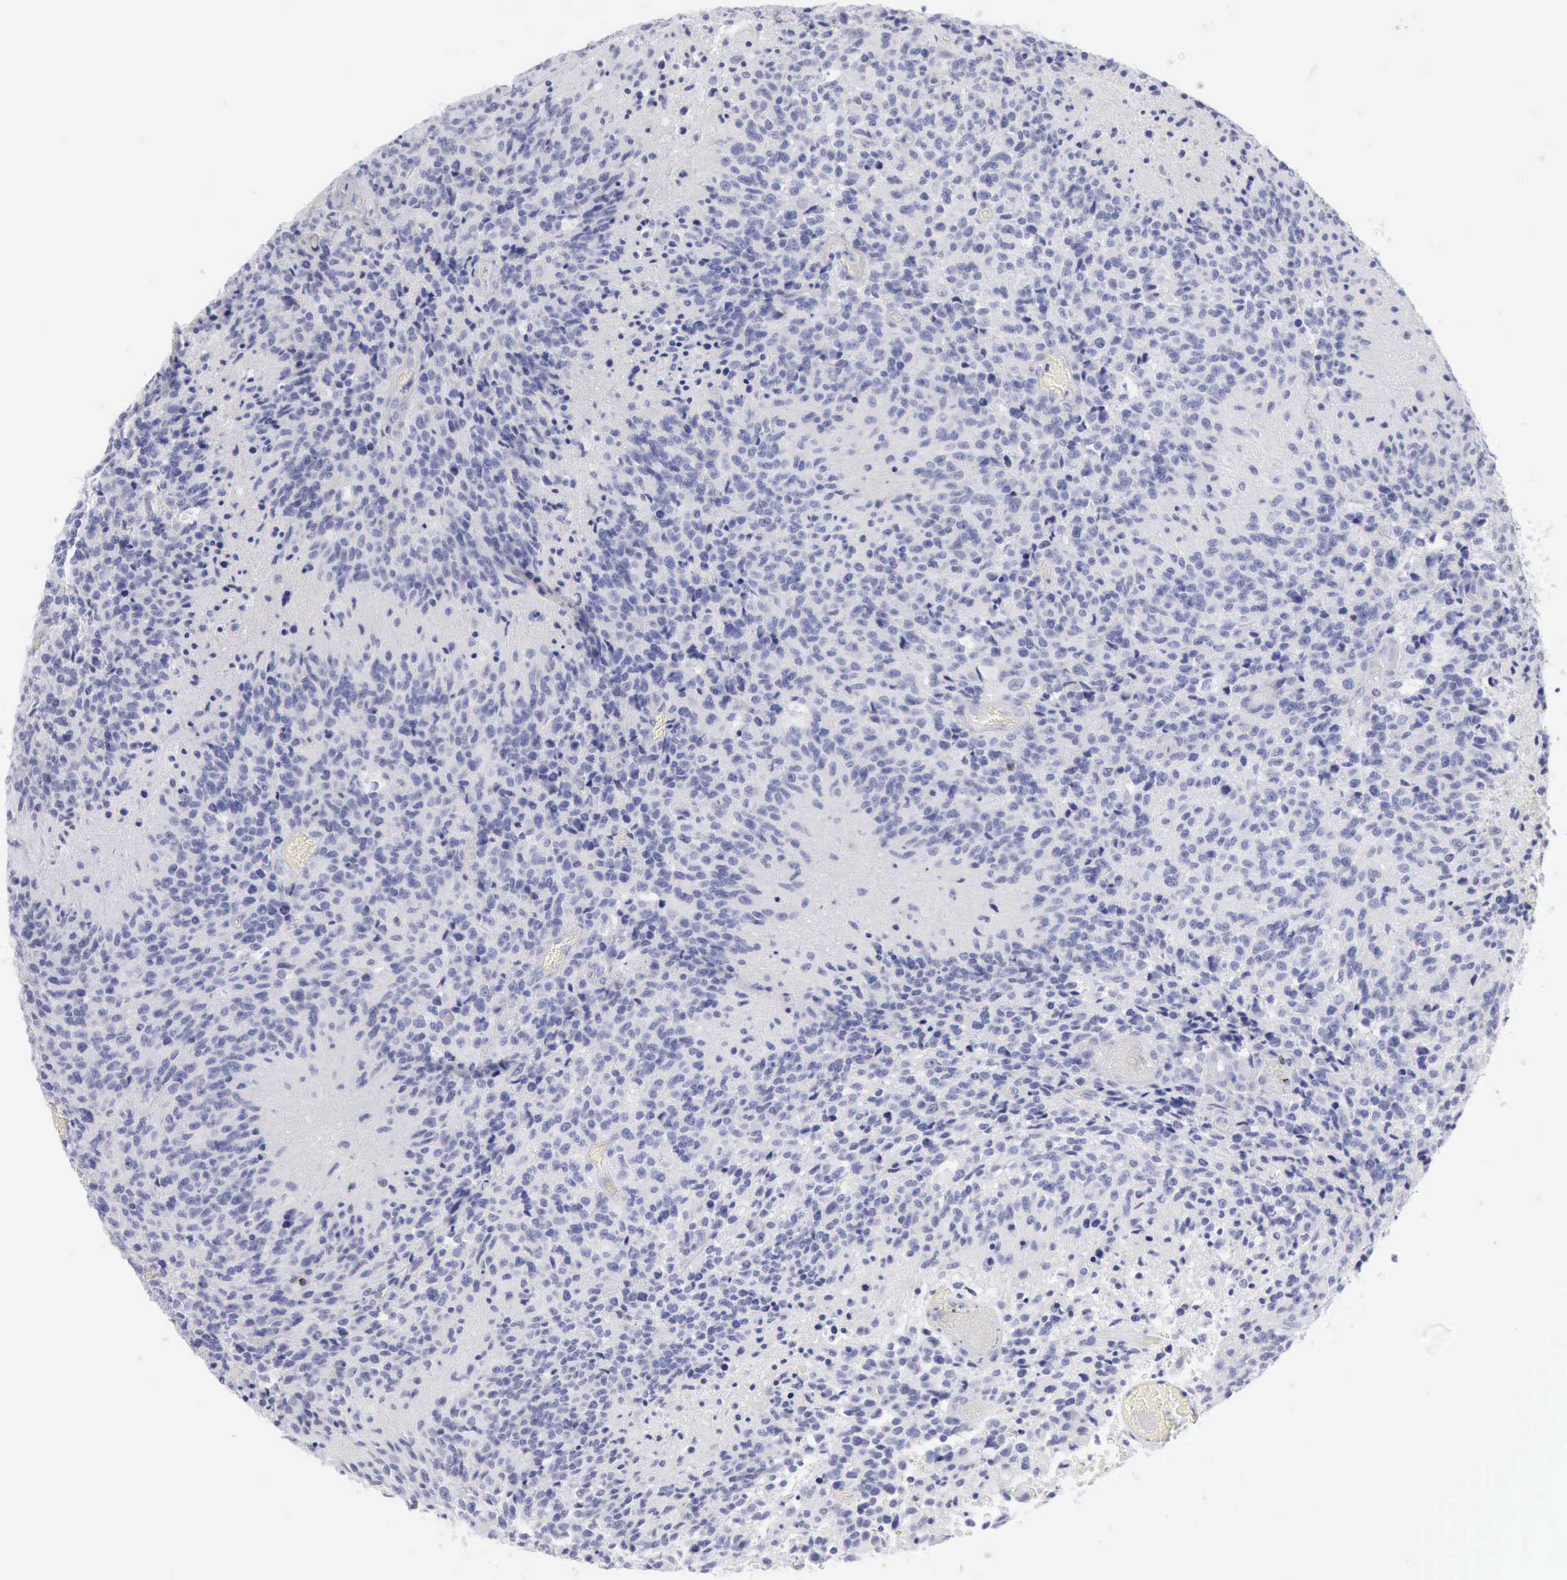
{"staining": {"intensity": "negative", "quantity": "none", "location": "none"}, "tissue": "glioma", "cell_type": "Tumor cells", "image_type": "cancer", "snomed": [{"axis": "morphology", "description": "Glioma, malignant, High grade"}, {"axis": "topography", "description": "Brain"}], "caption": "Protein analysis of high-grade glioma (malignant) shows no significant expression in tumor cells. (Brightfield microscopy of DAB (3,3'-diaminobenzidine) immunohistochemistry at high magnification).", "gene": "GZMB", "patient": {"sex": "male", "age": 36}}